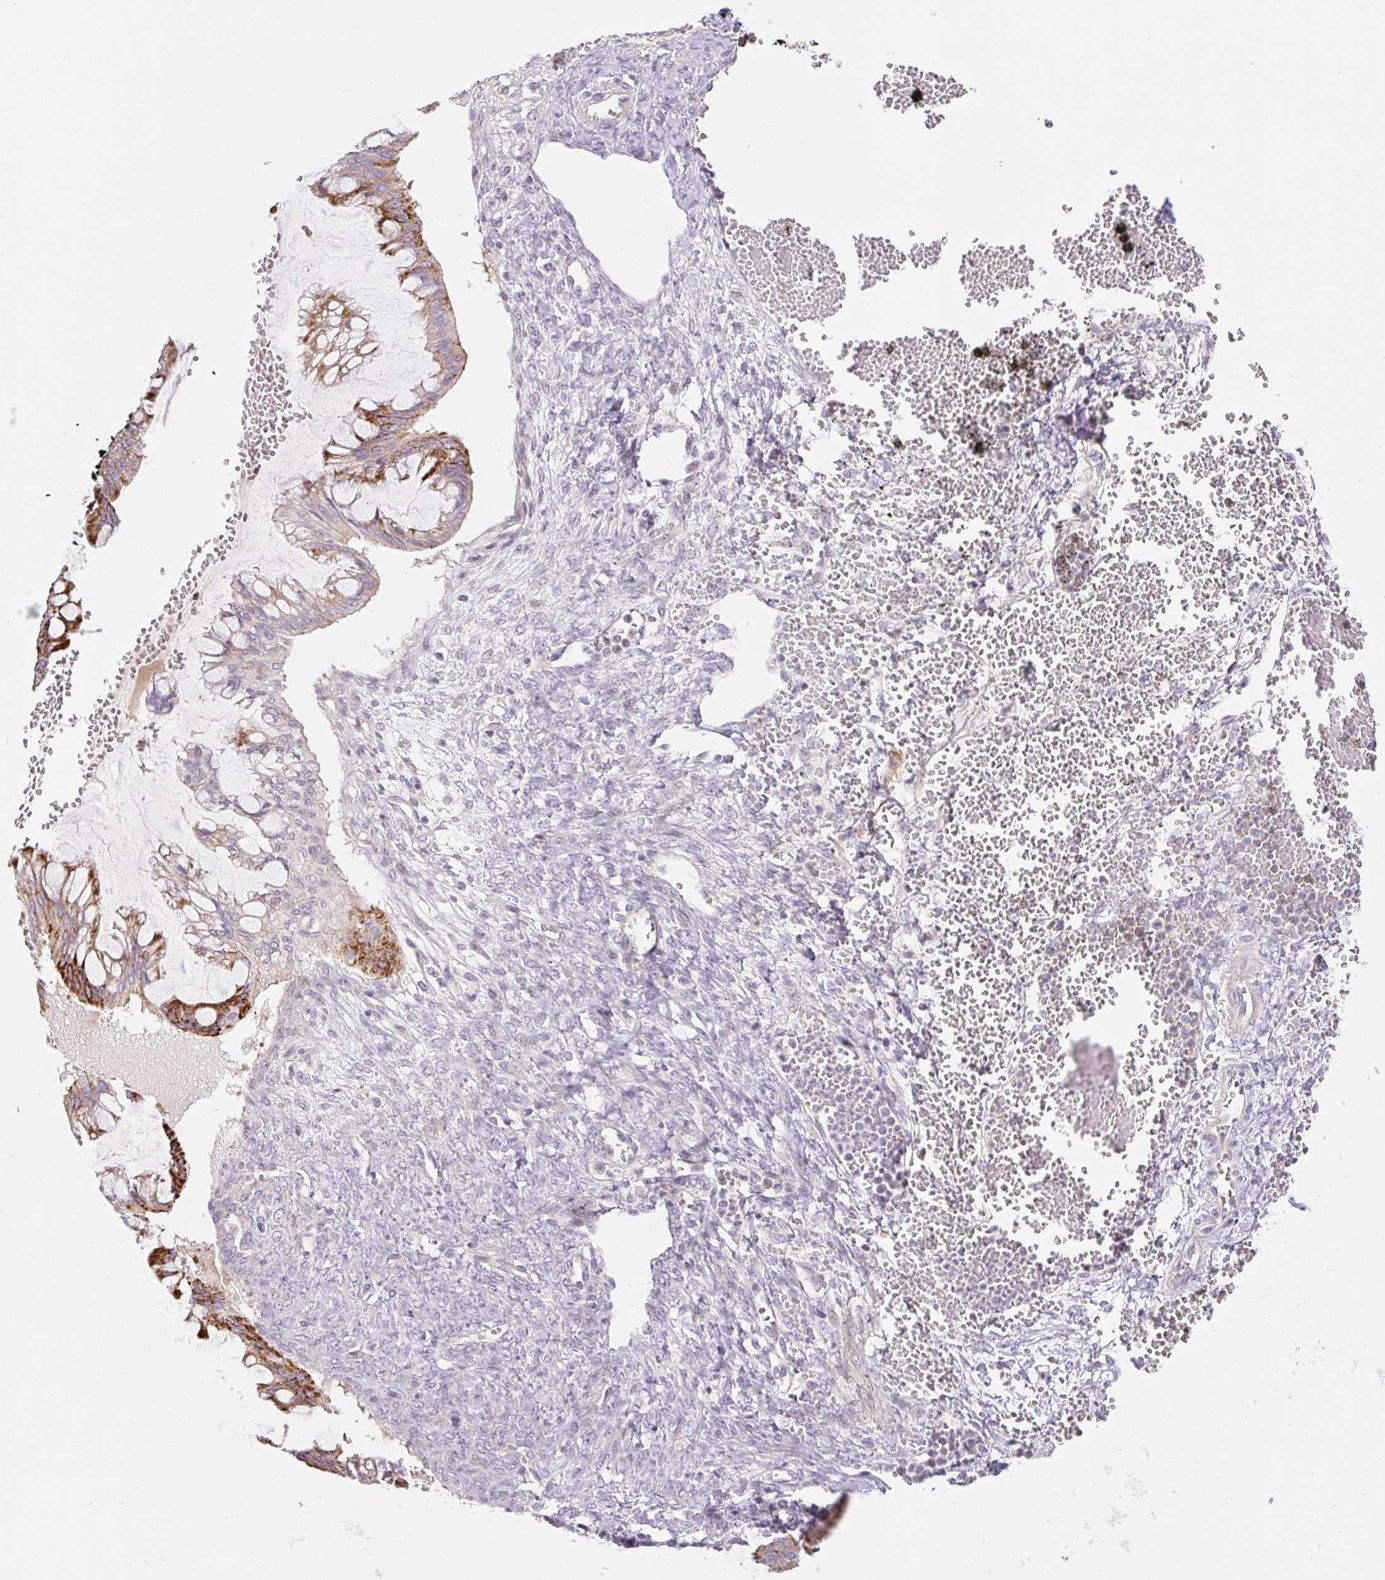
{"staining": {"intensity": "strong", "quantity": "25%-75%", "location": "cytoplasmic/membranous"}, "tissue": "ovarian cancer", "cell_type": "Tumor cells", "image_type": "cancer", "snomed": [{"axis": "morphology", "description": "Cystadenocarcinoma, mucinous, NOS"}, {"axis": "topography", "description": "Ovary"}], "caption": "This is a histology image of immunohistochemistry (IHC) staining of mucinous cystadenocarcinoma (ovarian), which shows strong staining in the cytoplasmic/membranous of tumor cells.", "gene": "ZNF552", "patient": {"sex": "female", "age": 73}}